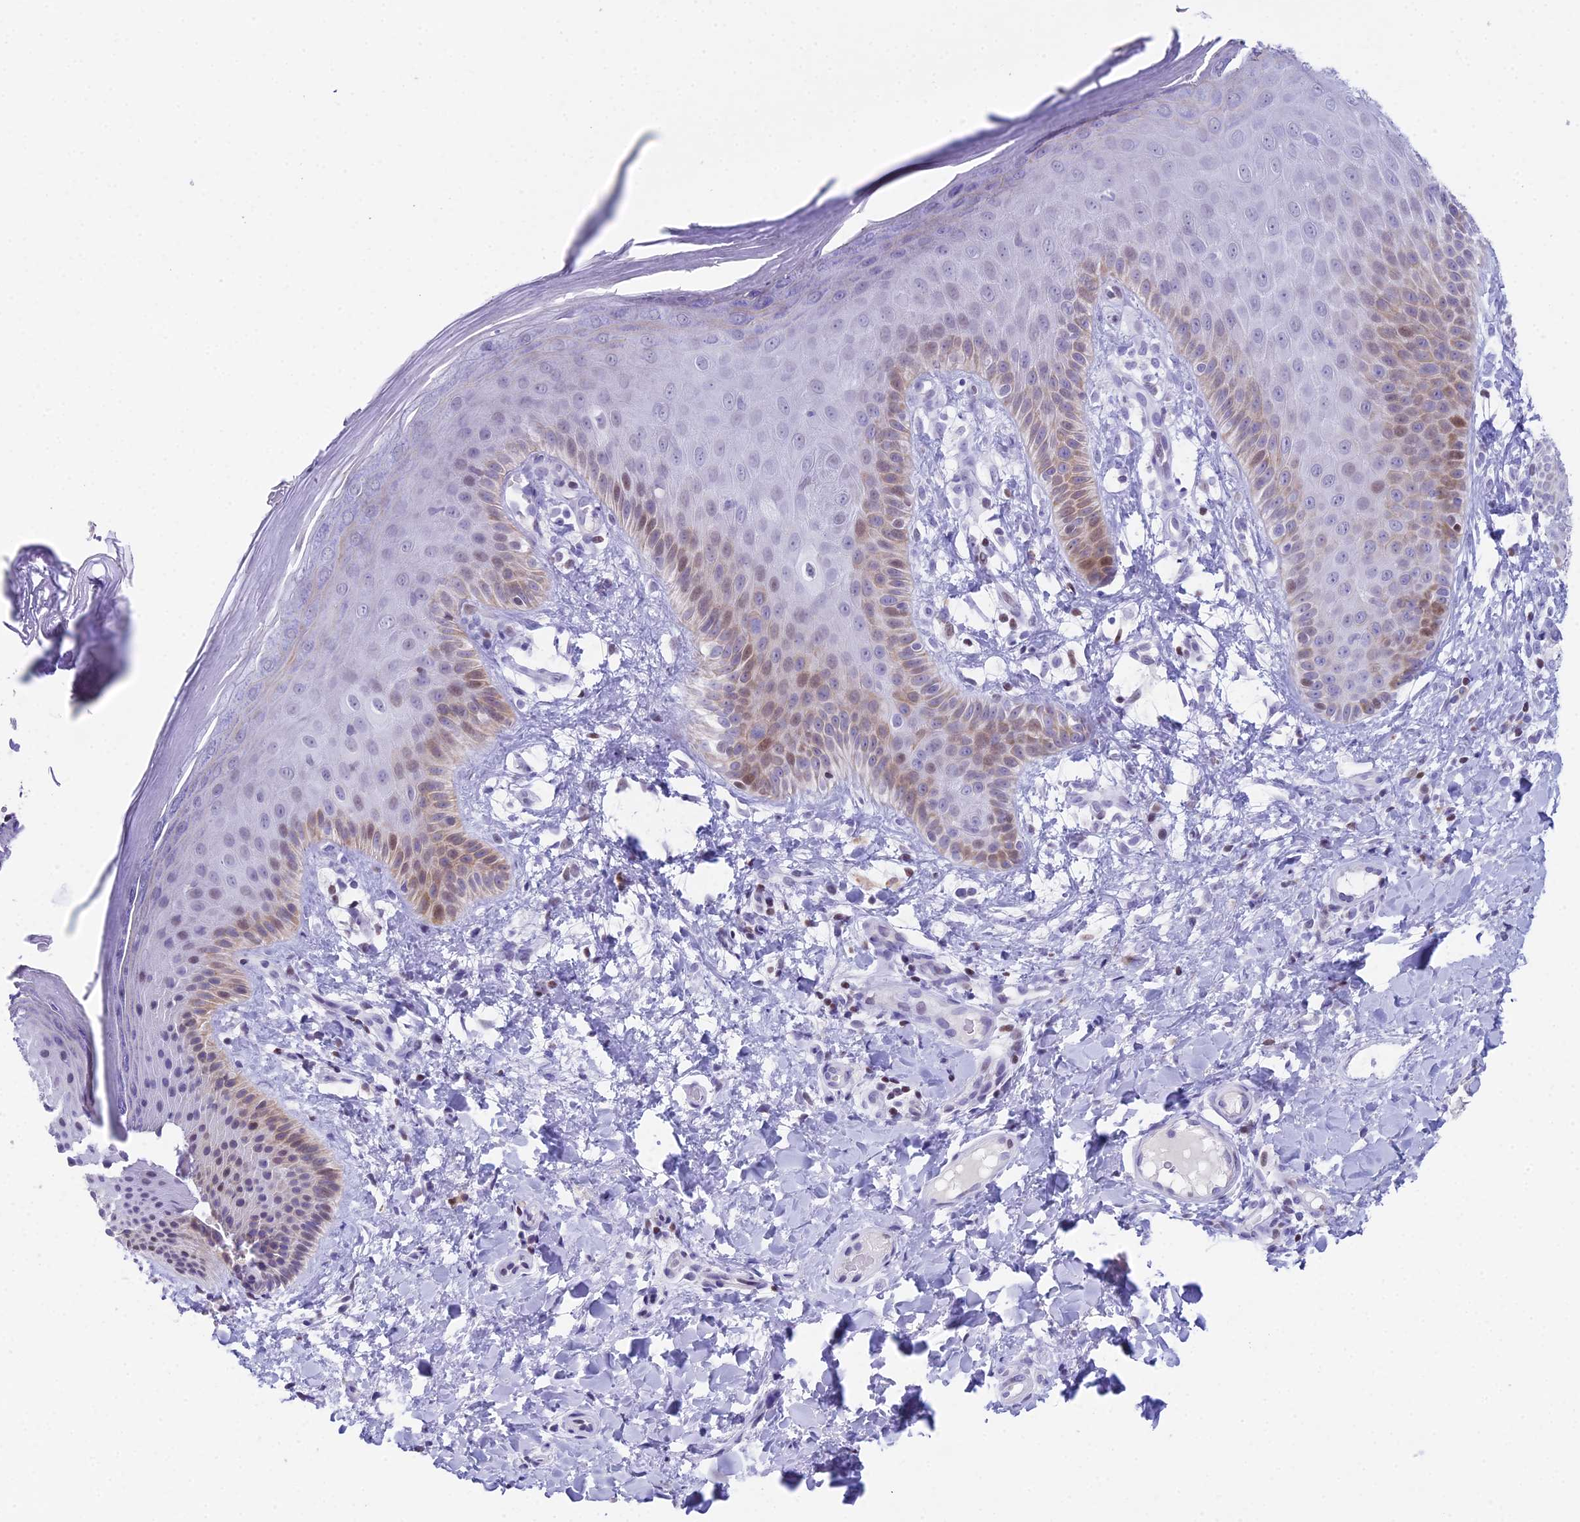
{"staining": {"intensity": "moderate", "quantity": "<25%", "location": "cytoplasmic/membranous,nuclear"}, "tissue": "skin", "cell_type": "Epidermal cells", "image_type": "normal", "snomed": [{"axis": "morphology", "description": "Normal tissue, NOS"}, {"axis": "morphology", "description": "Neoplasm, malignant, NOS"}, {"axis": "topography", "description": "Anal"}], "caption": "Moderate cytoplasmic/membranous,nuclear staining is appreciated in about <25% of epidermal cells in unremarkable skin.", "gene": "CC2D2A", "patient": {"sex": "male", "age": 47}}